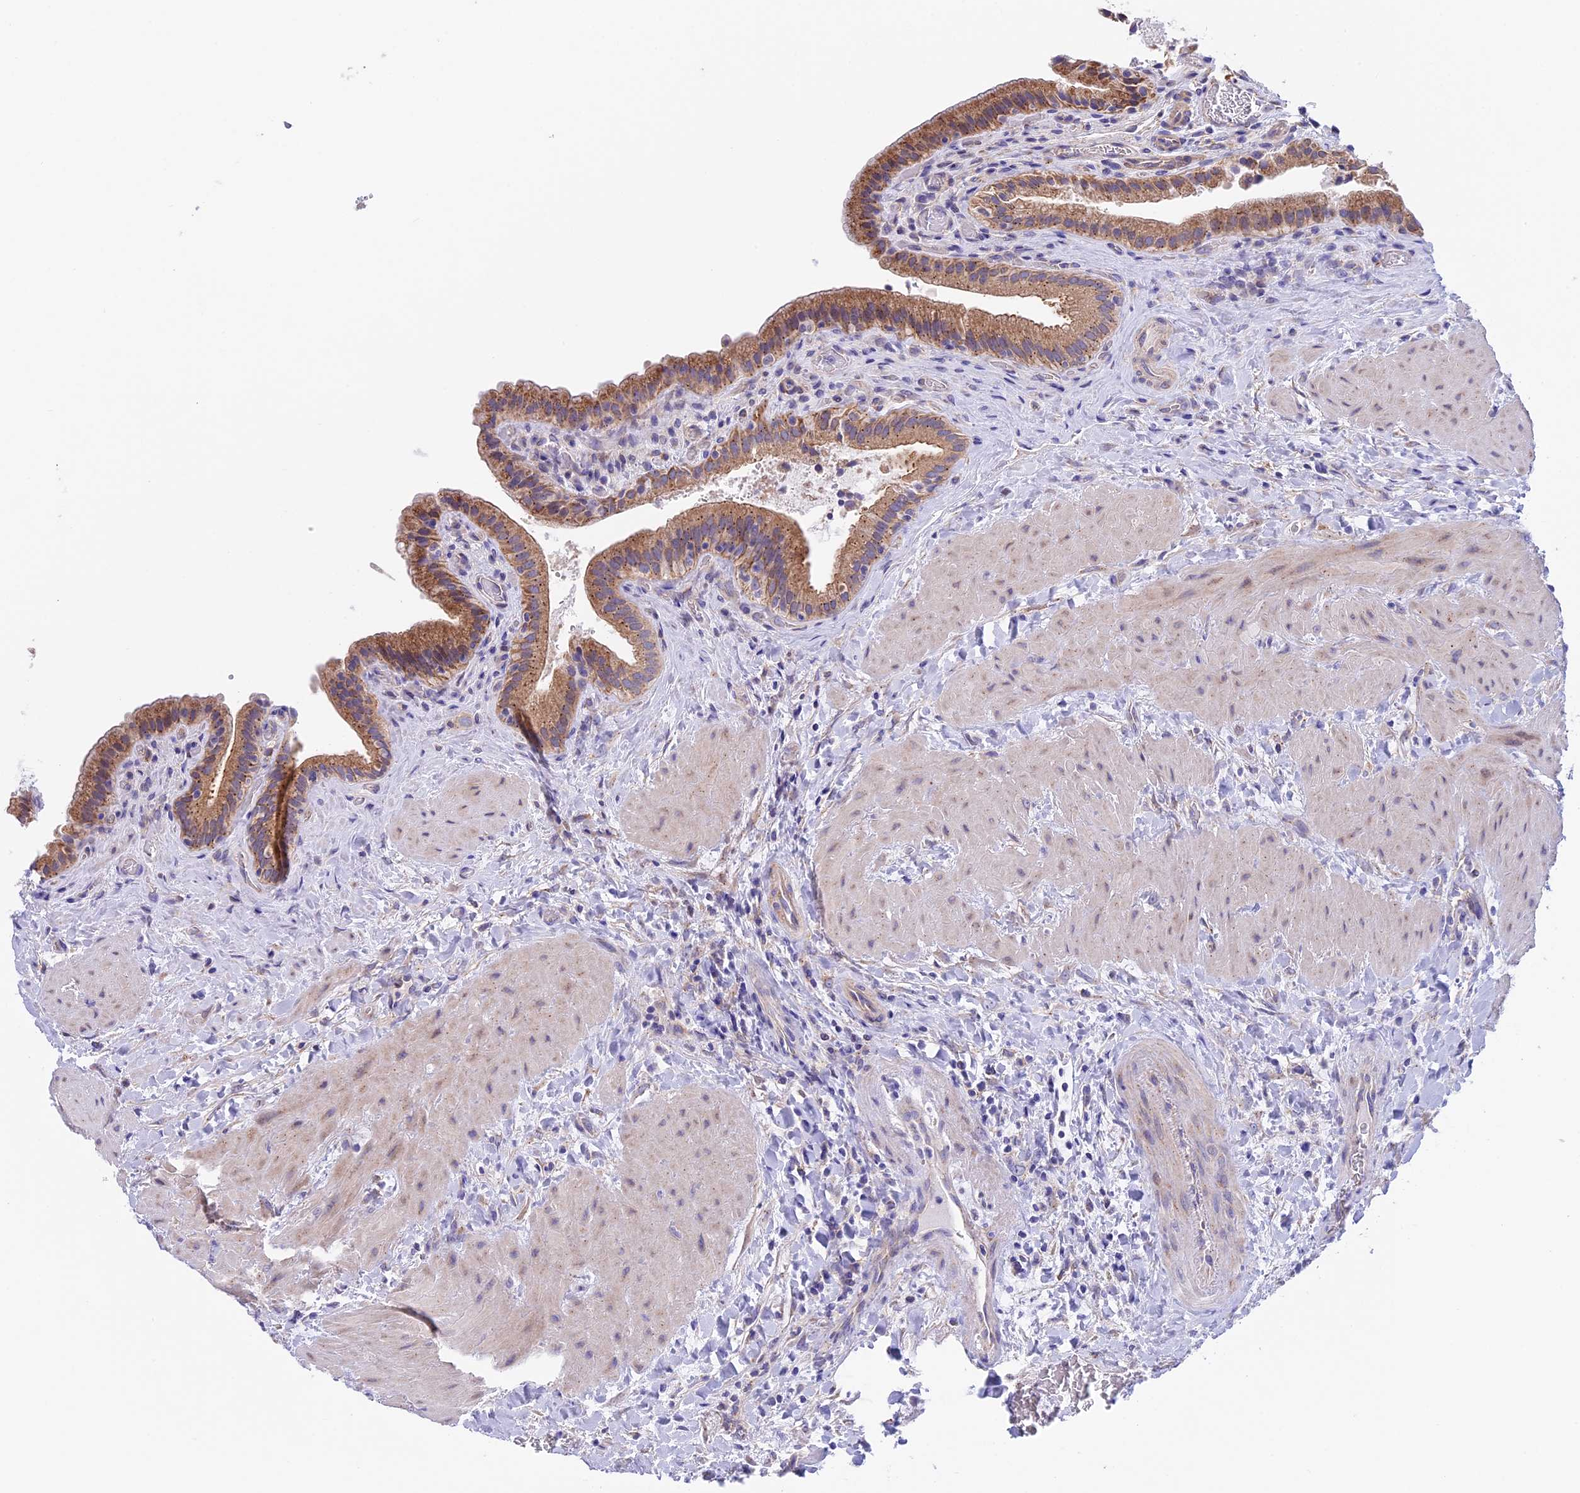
{"staining": {"intensity": "moderate", "quantity": ">75%", "location": "cytoplasmic/membranous"}, "tissue": "gallbladder", "cell_type": "Glandular cells", "image_type": "normal", "snomed": [{"axis": "morphology", "description": "Normal tissue, NOS"}, {"axis": "topography", "description": "Gallbladder"}], "caption": "Unremarkable gallbladder shows moderate cytoplasmic/membranous expression in about >75% of glandular cells, visualized by immunohistochemistry.", "gene": "ETFDH", "patient": {"sex": "male", "age": 24}}